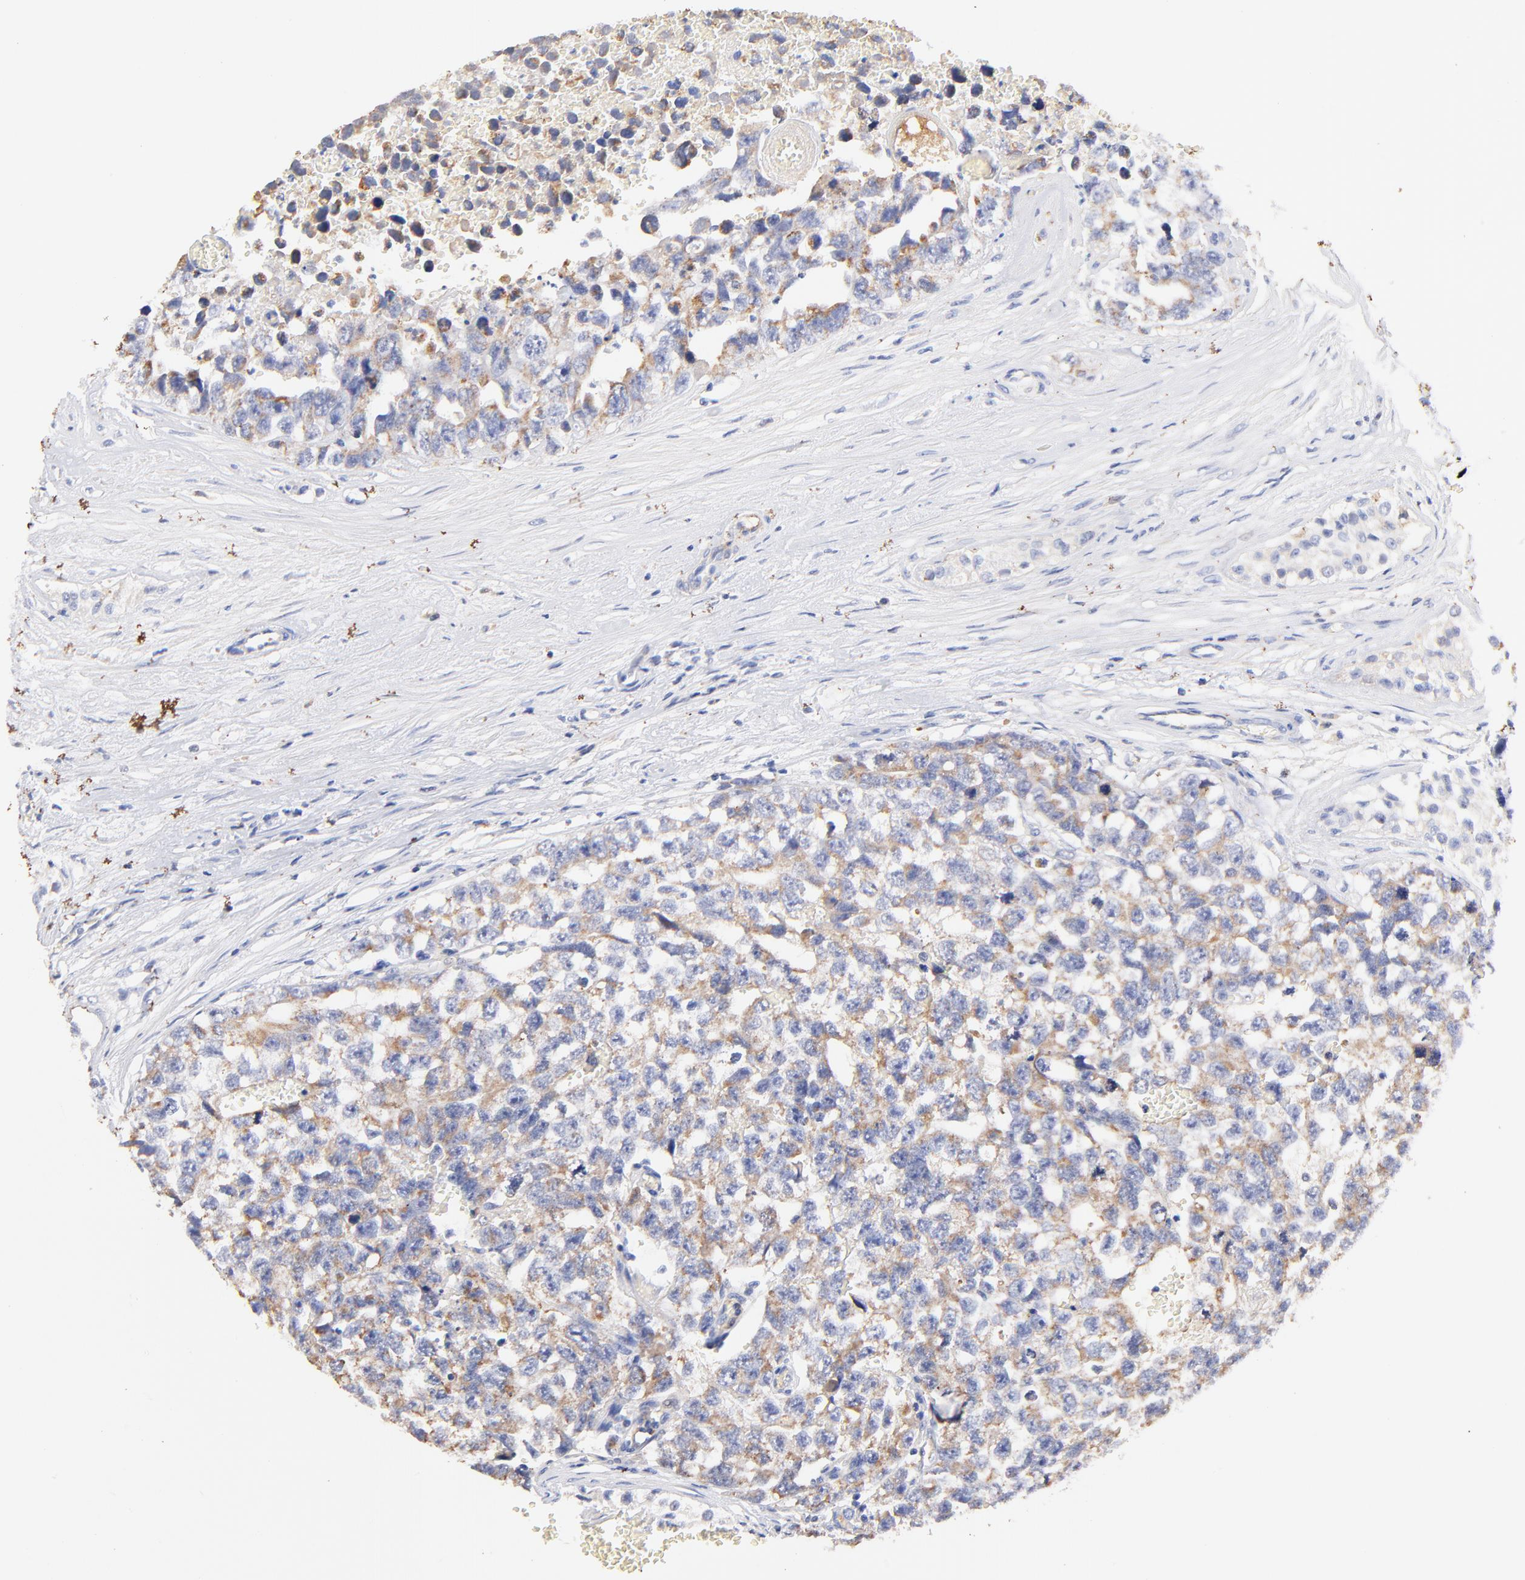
{"staining": {"intensity": "weak", "quantity": ">75%", "location": "cytoplasmic/membranous"}, "tissue": "testis cancer", "cell_type": "Tumor cells", "image_type": "cancer", "snomed": [{"axis": "morphology", "description": "Carcinoma, Embryonal, NOS"}, {"axis": "topography", "description": "Testis"}], "caption": "Protein analysis of embryonal carcinoma (testis) tissue shows weak cytoplasmic/membranous expression in about >75% of tumor cells.", "gene": "IGLV7-43", "patient": {"sex": "male", "age": 31}}